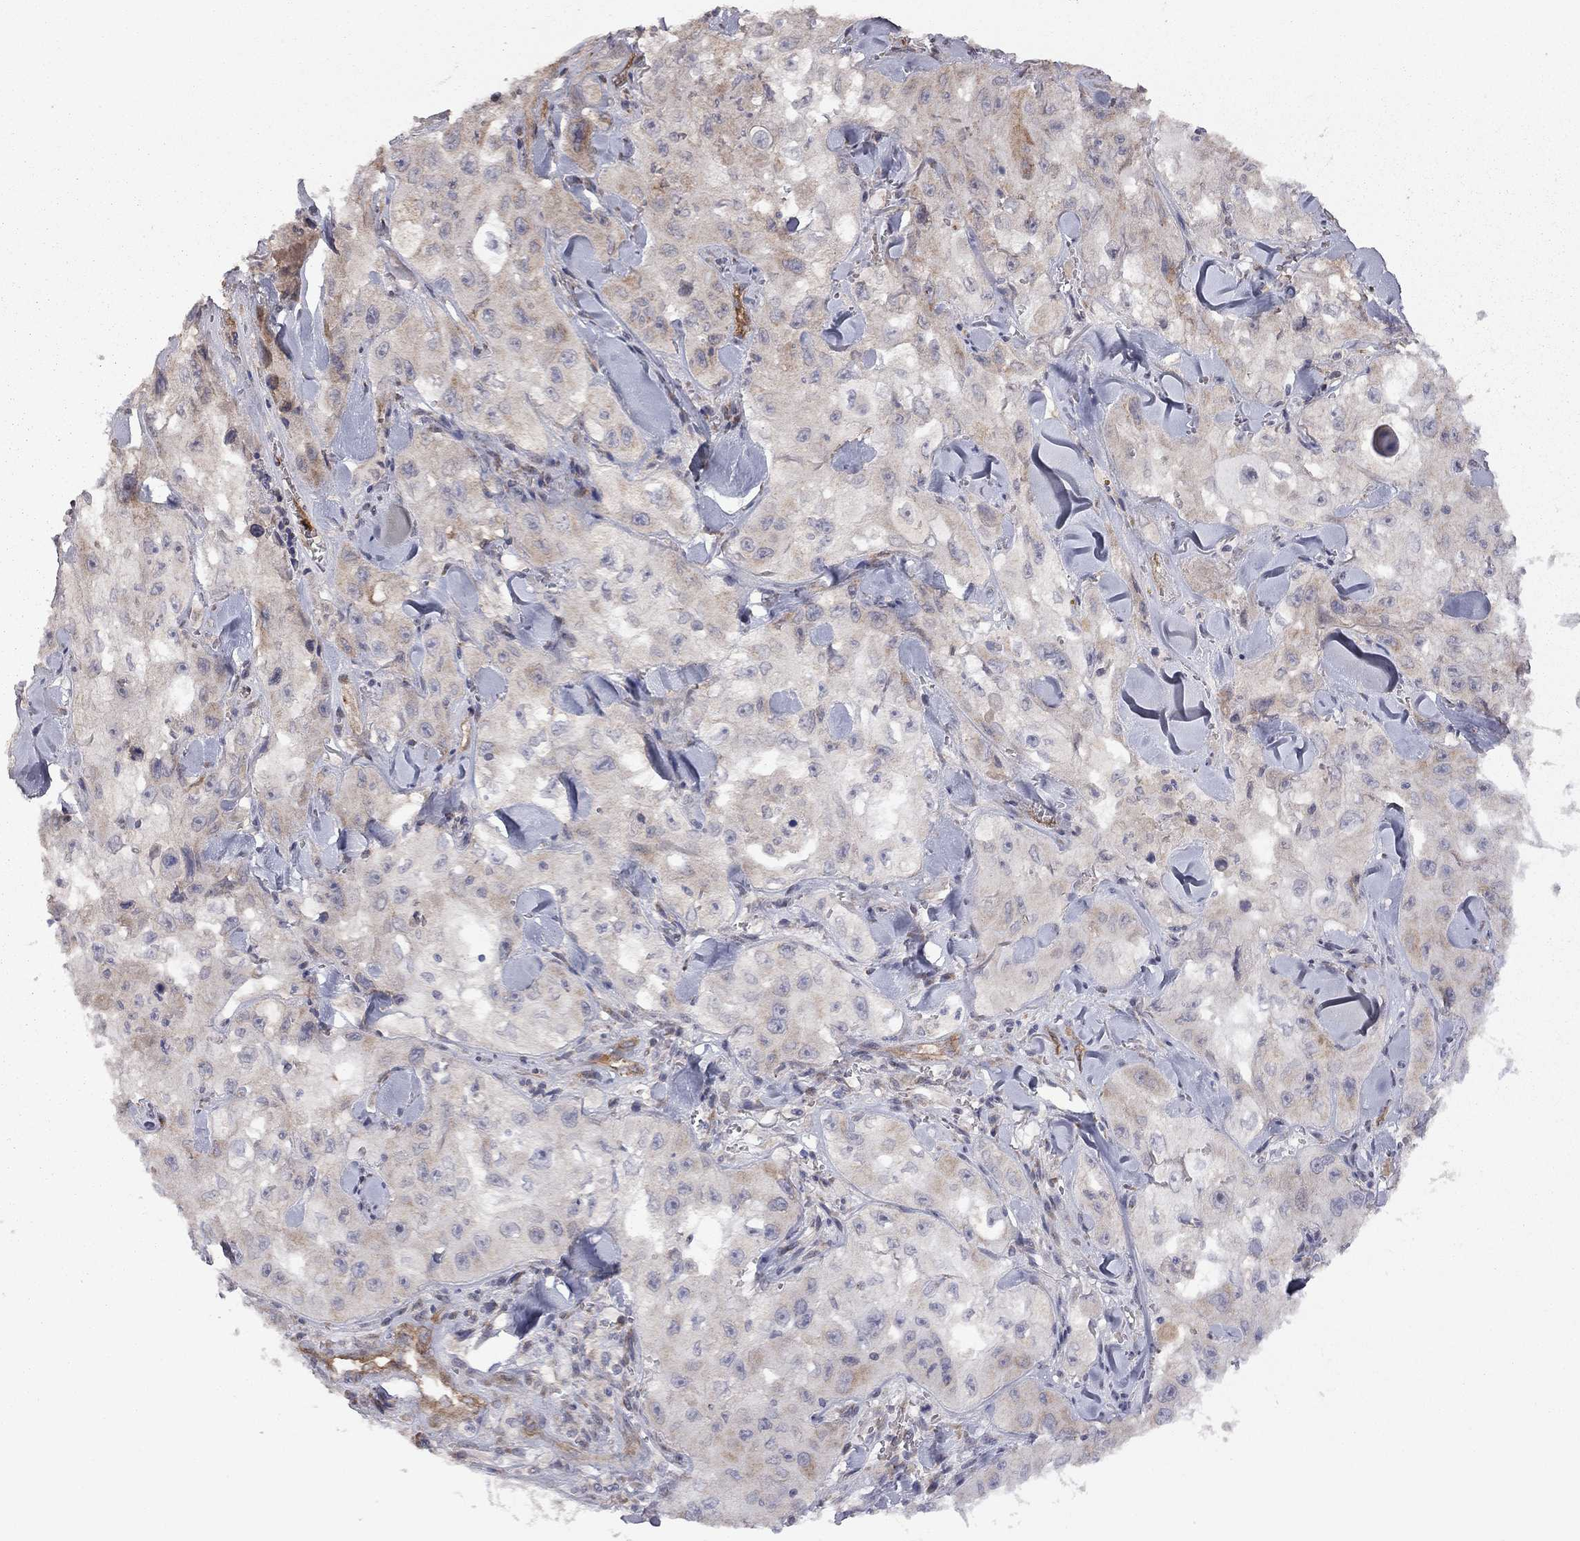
{"staining": {"intensity": "weak", "quantity": "<25%", "location": "cytoplasmic/membranous"}, "tissue": "skin cancer", "cell_type": "Tumor cells", "image_type": "cancer", "snomed": [{"axis": "morphology", "description": "Squamous cell carcinoma, NOS"}, {"axis": "topography", "description": "Skin"}, {"axis": "topography", "description": "Subcutis"}], "caption": "A photomicrograph of human squamous cell carcinoma (skin) is negative for staining in tumor cells.", "gene": "EXOC3L2", "patient": {"sex": "male", "age": 73}}